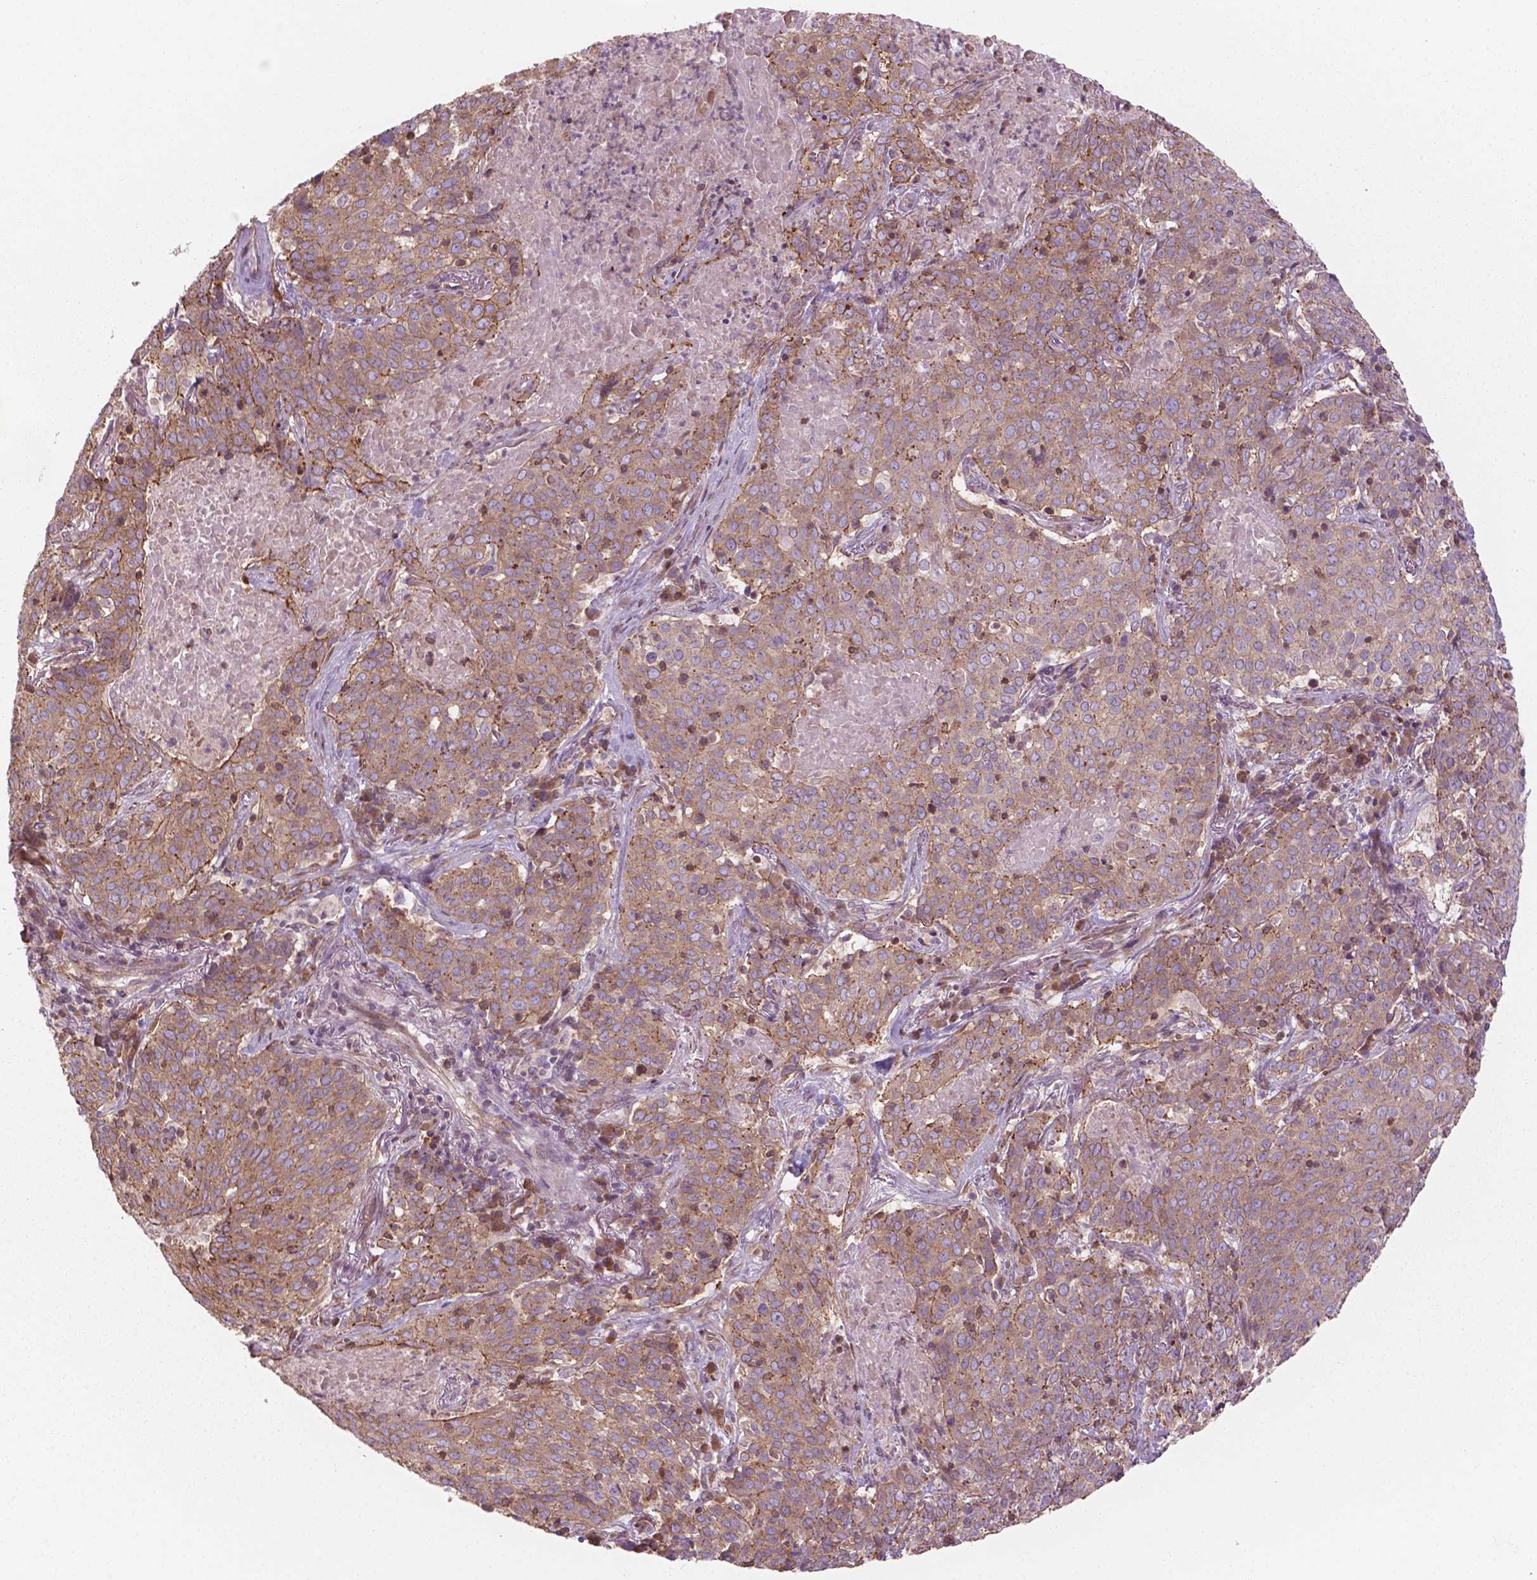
{"staining": {"intensity": "moderate", "quantity": "<25%", "location": "cytoplasmic/membranous"}, "tissue": "lung cancer", "cell_type": "Tumor cells", "image_type": "cancer", "snomed": [{"axis": "morphology", "description": "Squamous cell carcinoma, NOS"}, {"axis": "topography", "description": "Lung"}], "caption": "This is a micrograph of immunohistochemistry (IHC) staining of lung cancer (squamous cell carcinoma), which shows moderate expression in the cytoplasmic/membranous of tumor cells.", "gene": "SURF4", "patient": {"sex": "male", "age": 82}}